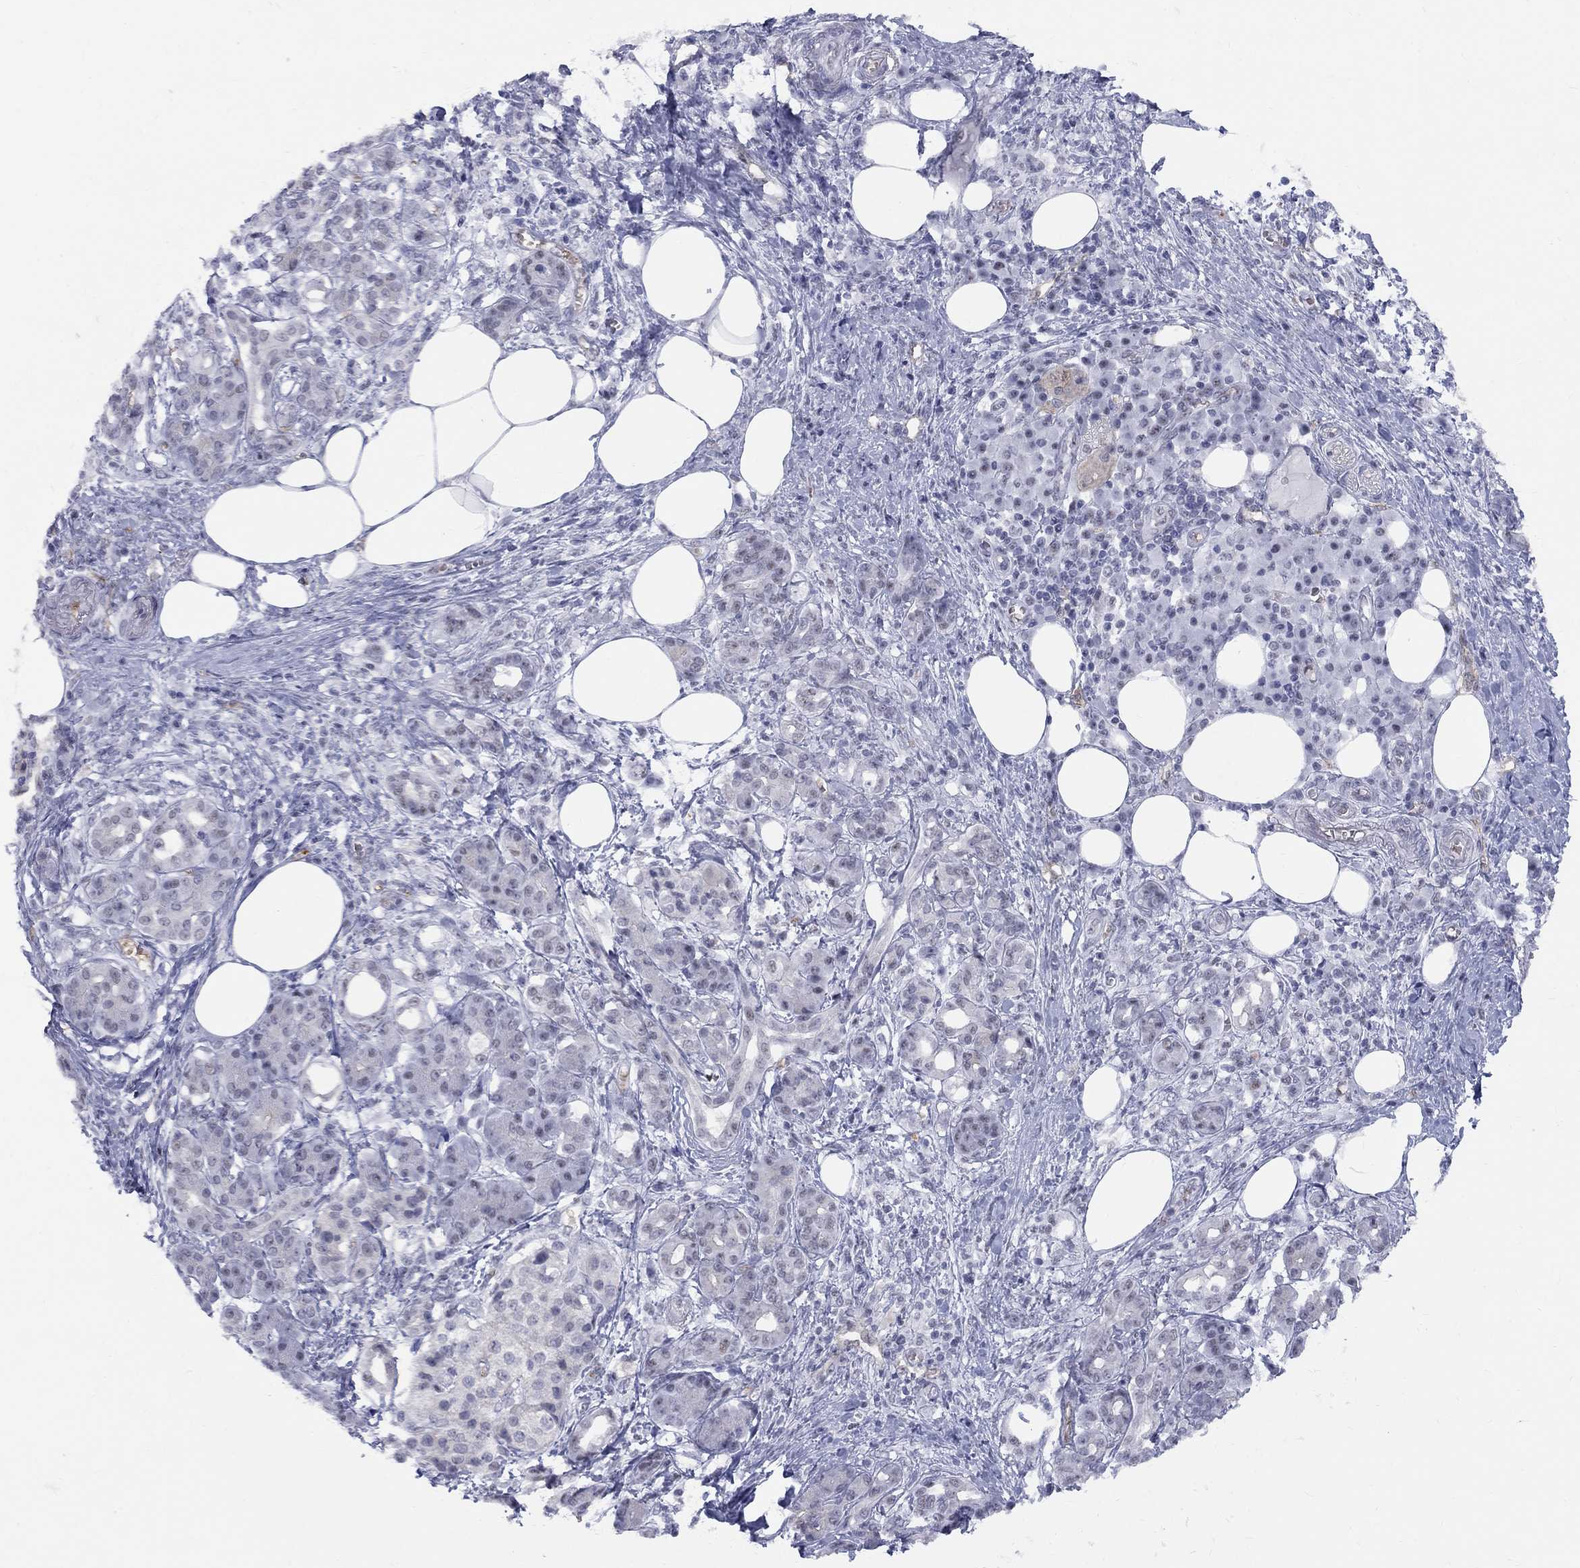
{"staining": {"intensity": "negative", "quantity": "none", "location": "none"}, "tissue": "pancreatic cancer", "cell_type": "Tumor cells", "image_type": "cancer", "snomed": [{"axis": "morphology", "description": "Adenocarcinoma, NOS"}, {"axis": "topography", "description": "Pancreas"}], "caption": "Pancreatic adenocarcinoma was stained to show a protein in brown. There is no significant expression in tumor cells.", "gene": "DMTN", "patient": {"sex": "female", "age": 73}}